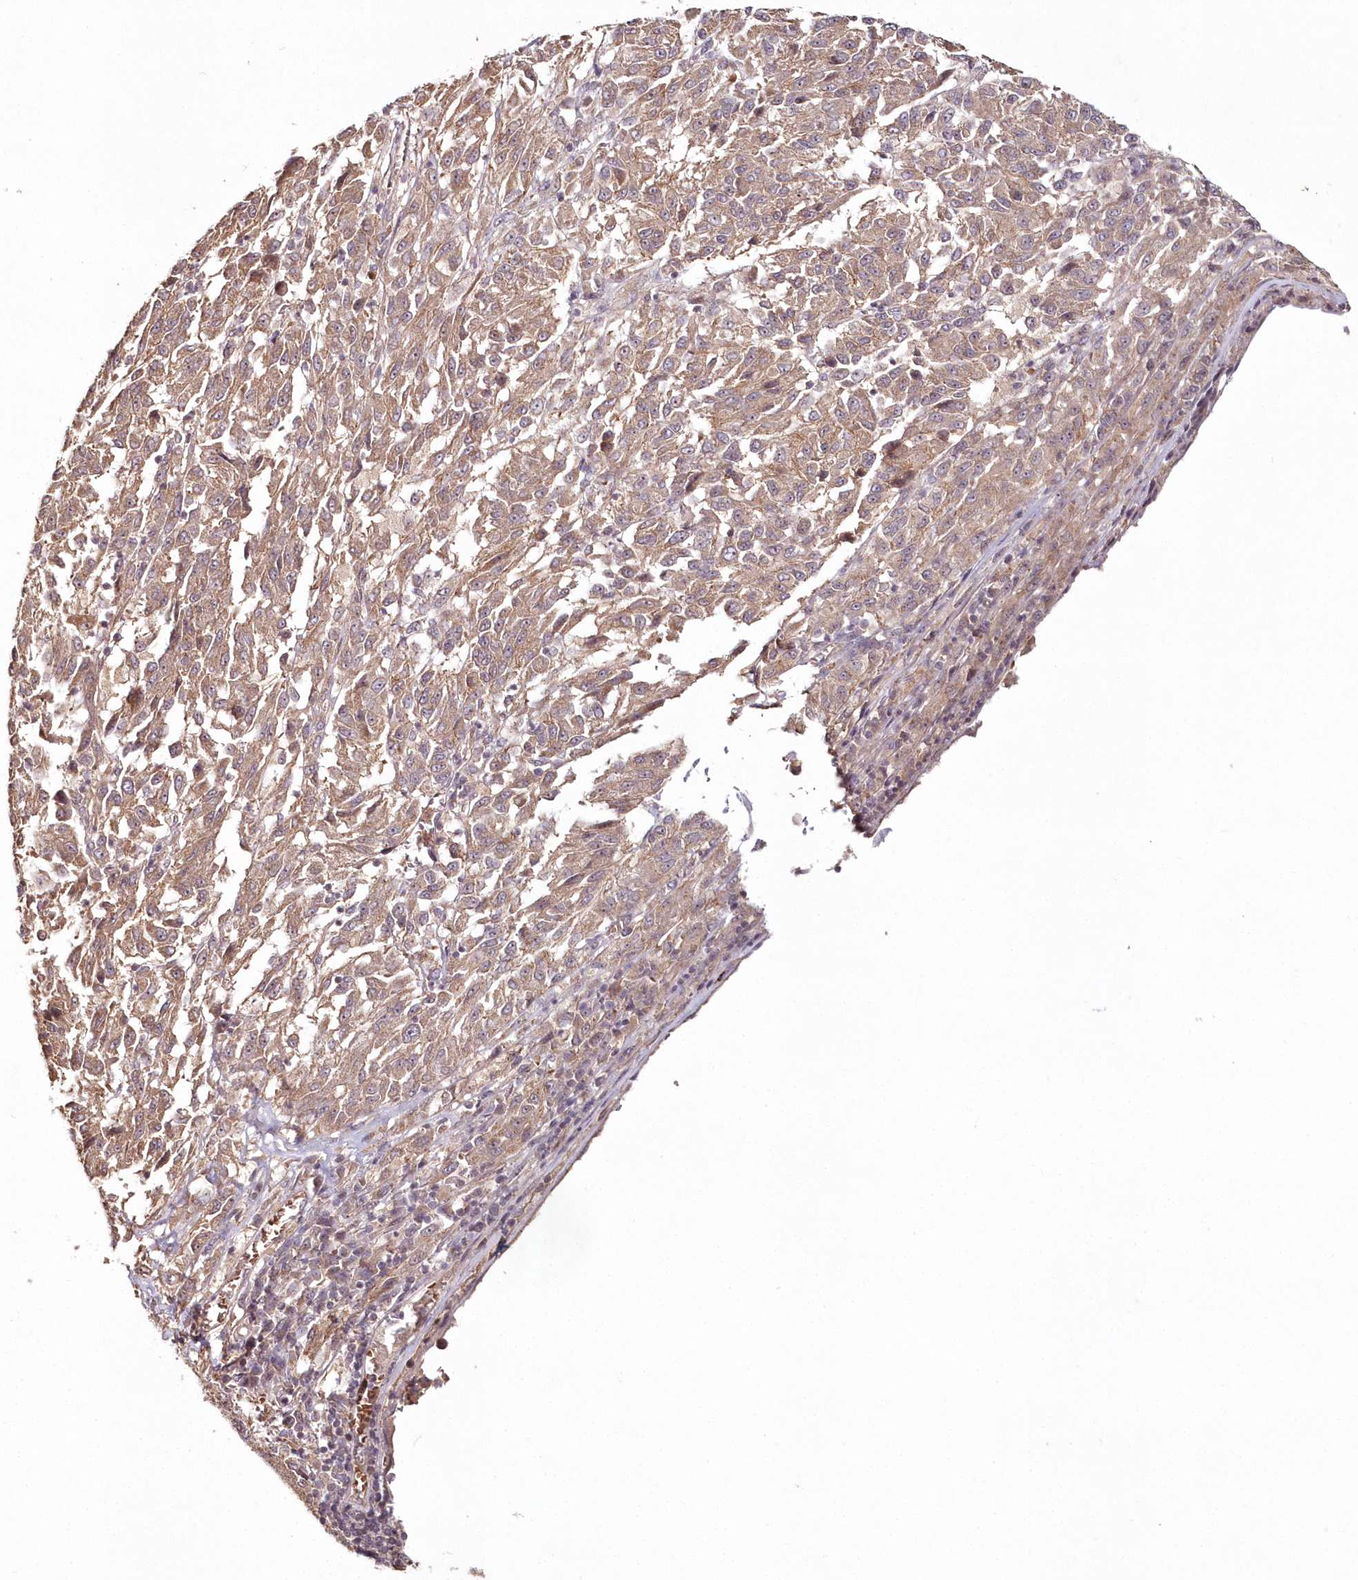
{"staining": {"intensity": "moderate", "quantity": ">75%", "location": "cytoplasmic/membranous"}, "tissue": "melanoma", "cell_type": "Tumor cells", "image_type": "cancer", "snomed": [{"axis": "morphology", "description": "Malignant melanoma, Metastatic site"}, {"axis": "topography", "description": "Lung"}], "caption": "About >75% of tumor cells in human melanoma show moderate cytoplasmic/membranous protein positivity as visualized by brown immunohistochemical staining.", "gene": "HYCC2", "patient": {"sex": "male", "age": 64}}